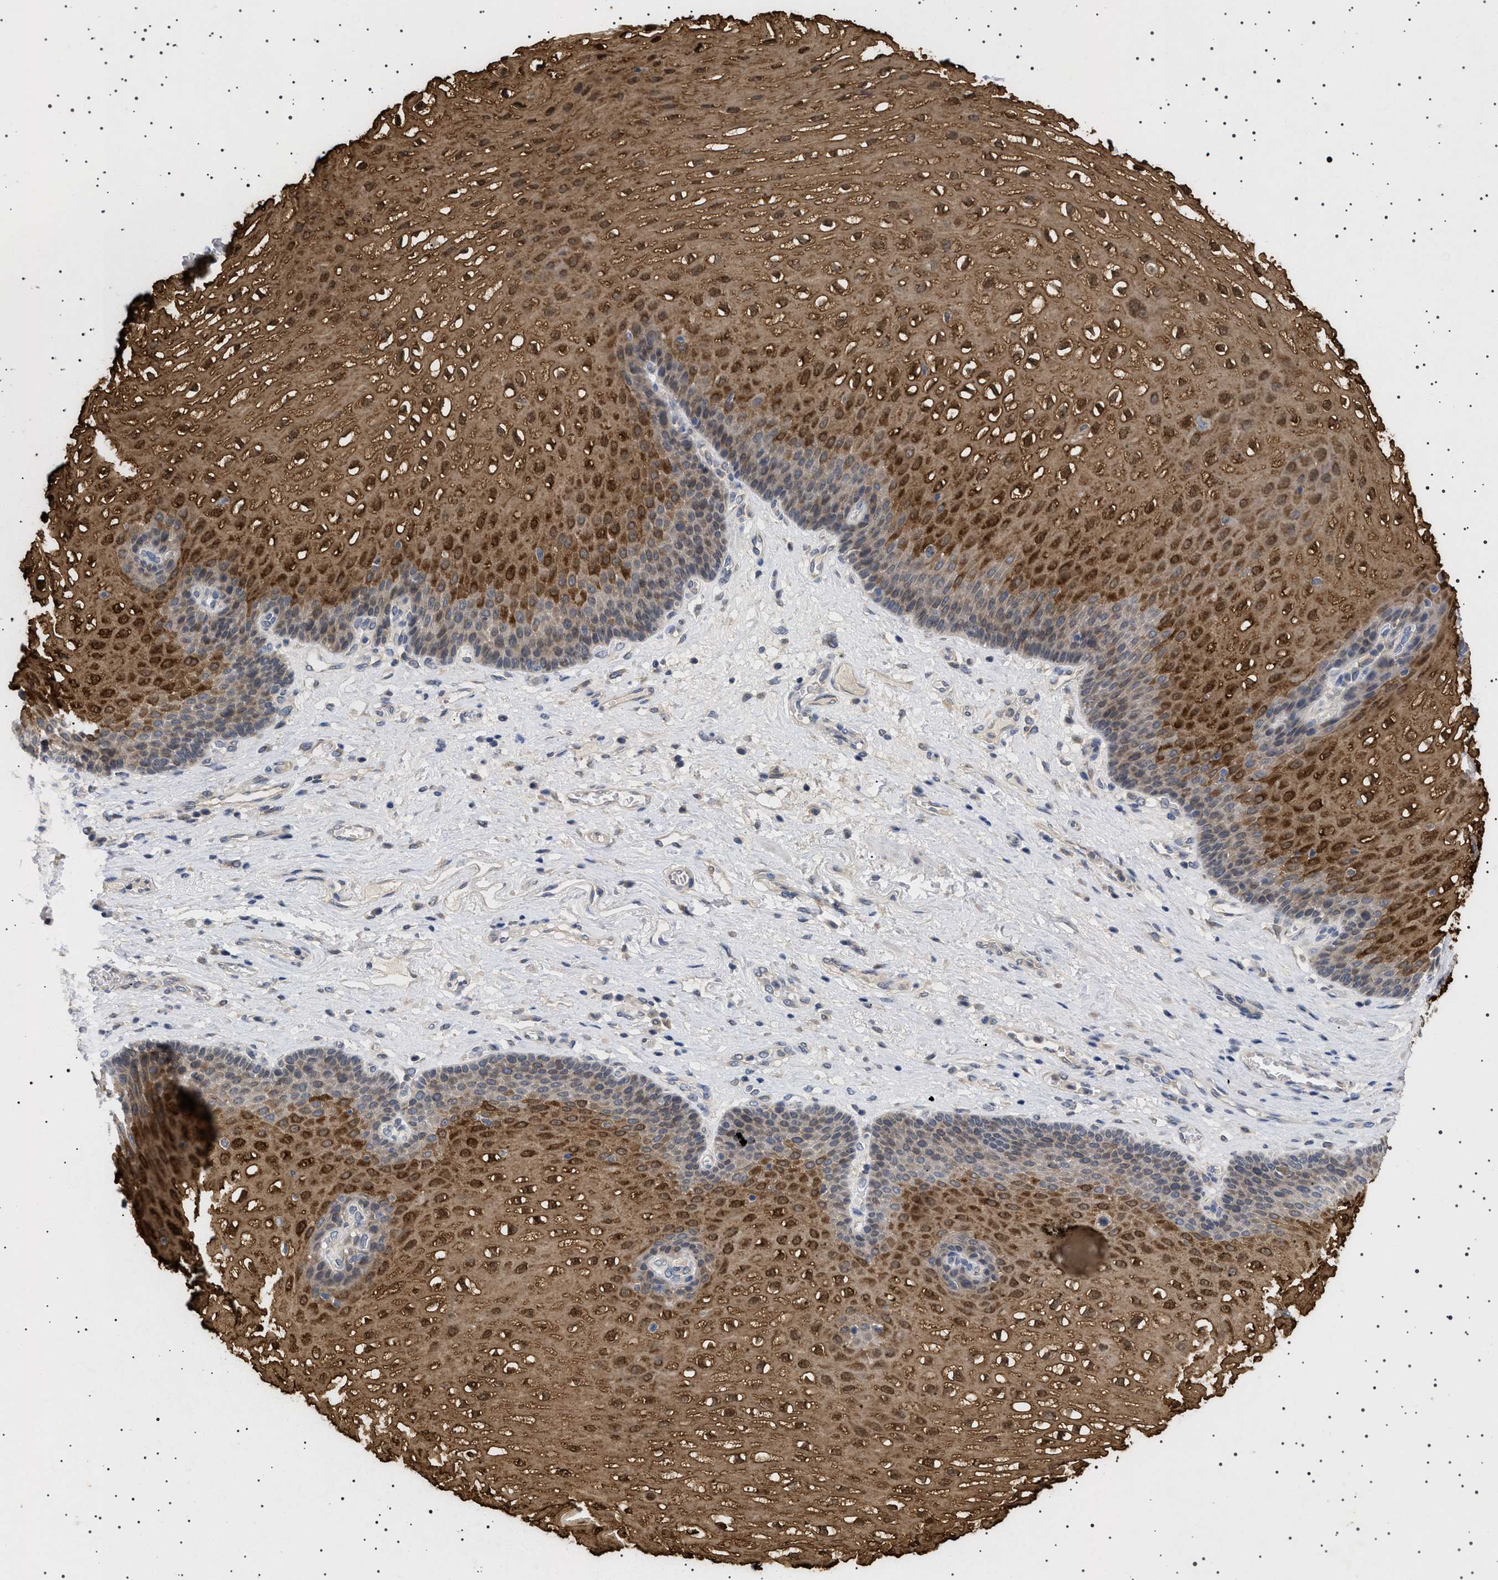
{"staining": {"intensity": "strong", "quantity": ">75%", "location": "cytoplasmic/membranous,nuclear"}, "tissue": "esophagus", "cell_type": "Squamous epithelial cells", "image_type": "normal", "snomed": [{"axis": "morphology", "description": "Normal tissue, NOS"}, {"axis": "topography", "description": "Esophagus"}], "caption": "Immunohistochemical staining of normal esophagus displays strong cytoplasmic/membranous,nuclear protein expression in approximately >75% of squamous epithelial cells. The staining was performed using DAB to visualize the protein expression in brown, while the nuclei were stained in blue with hematoxylin (Magnification: 20x).", "gene": "NUP93", "patient": {"sex": "male", "age": 48}}